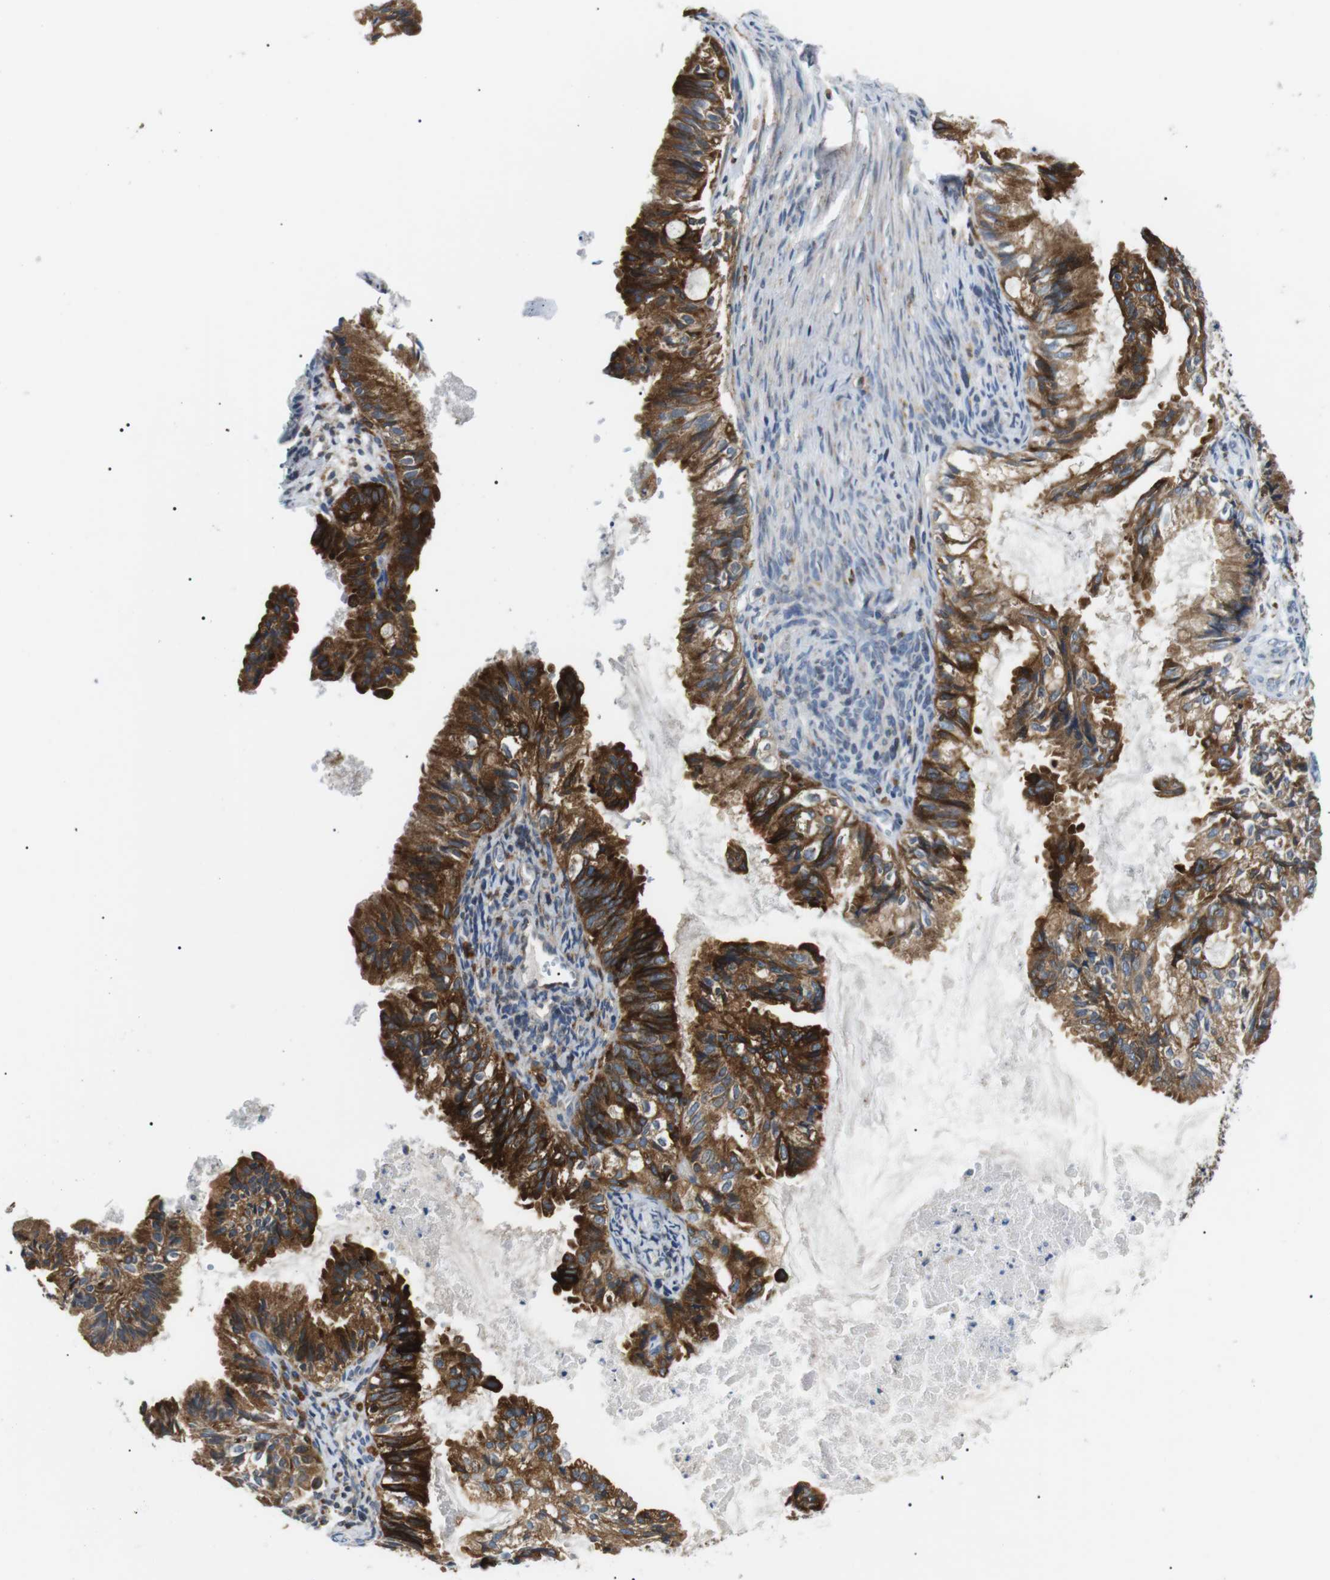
{"staining": {"intensity": "strong", "quantity": ">75%", "location": "cytoplasmic/membranous"}, "tissue": "cervical cancer", "cell_type": "Tumor cells", "image_type": "cancer", "snomed": [{"axis": "morphology", "description": "Normal tissue, NOS"}, {"axis": "morphology", "description": "Adenocarcinoma, NOS"}, {"axis": "topography", "description": "Cervix"}, {"axis": "topography", "description": "Endometrium"}], "caption": "Immunohistochemical staining of human cervical cancer shows high levels of strong cytoplasmic/membranous protein expression in about >75% of tumor cells.", "gene": "RAB9A", "patient": {"sex": "female", "age": 86}}